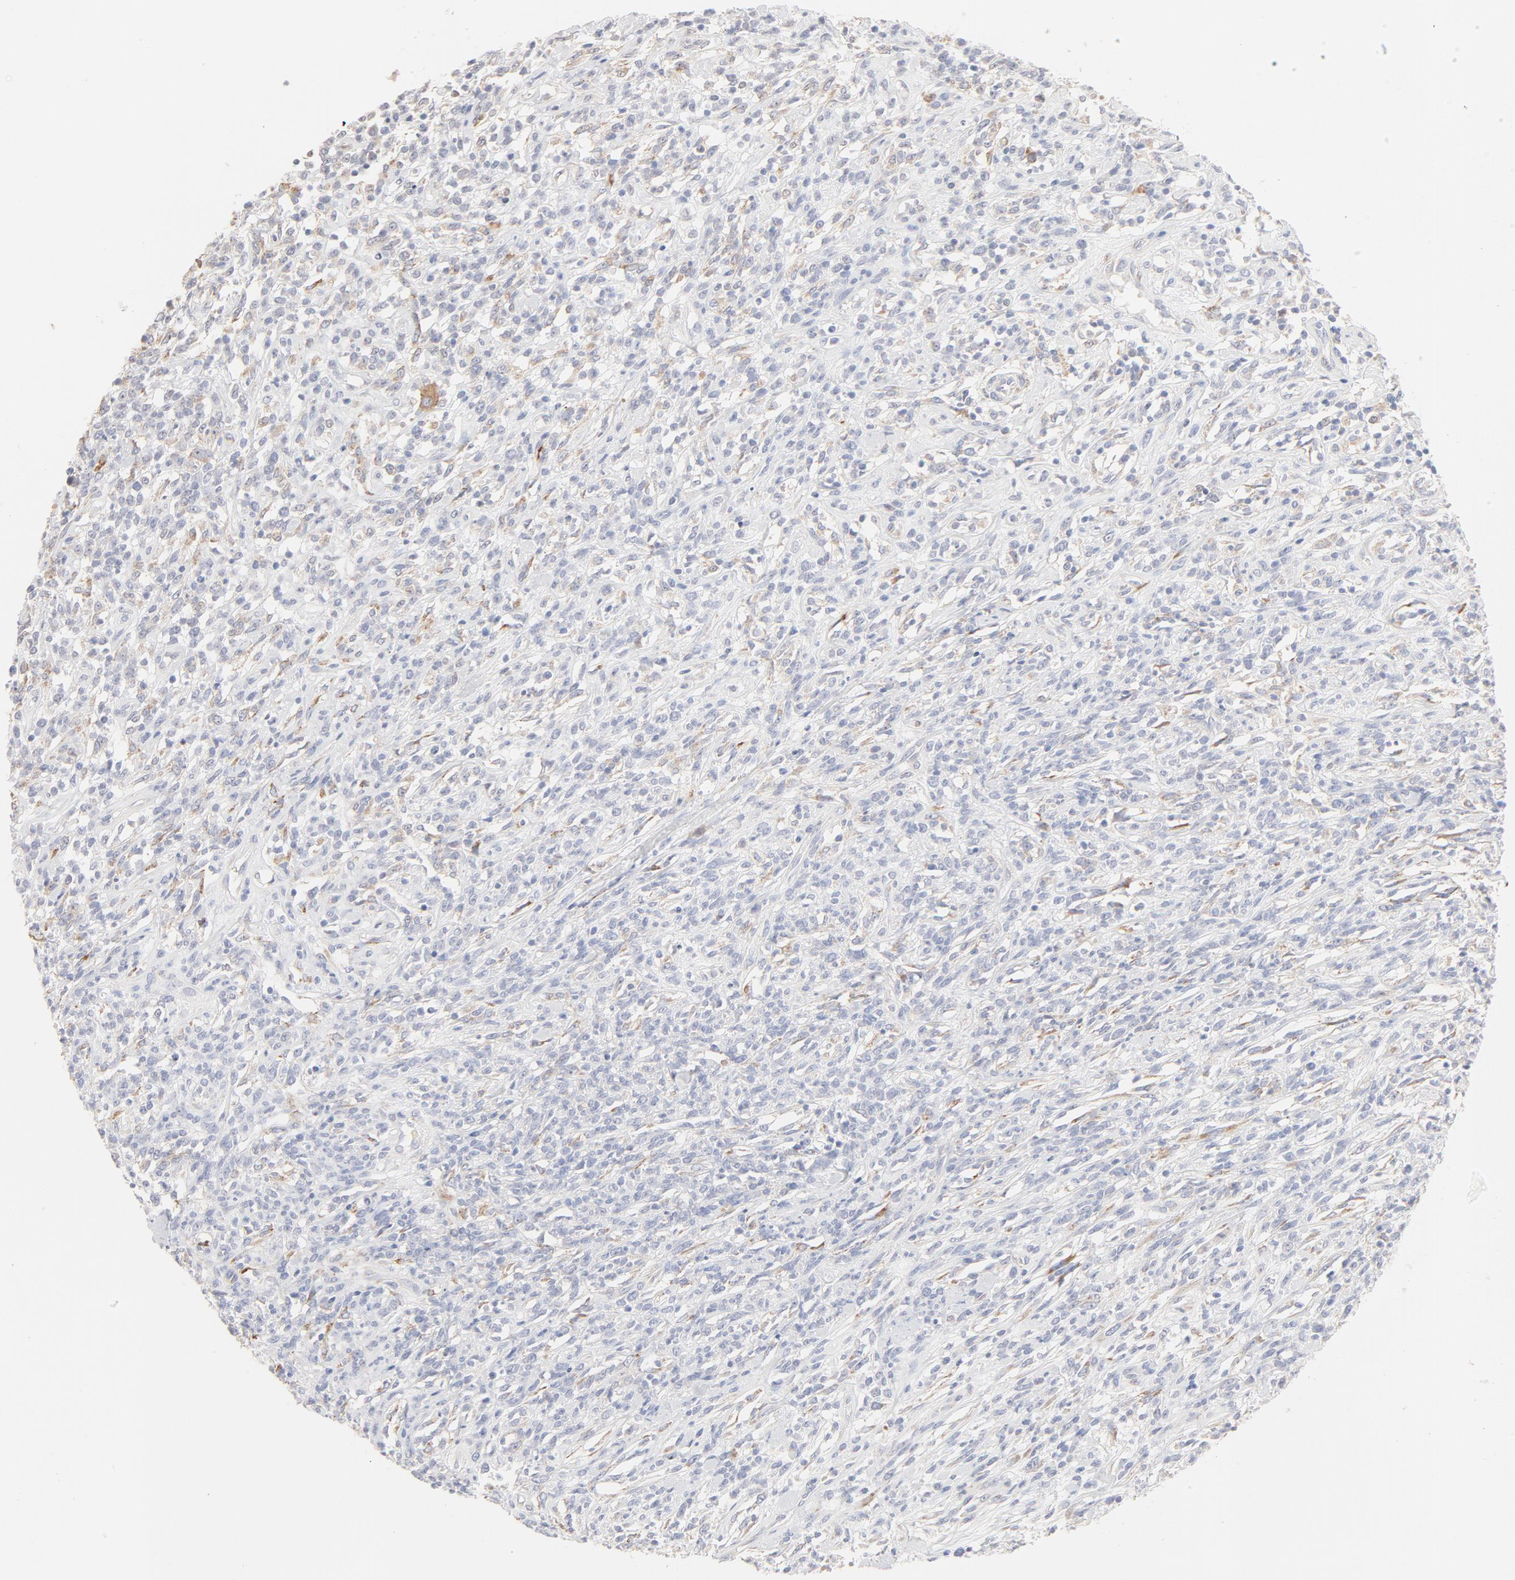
{"staining": {"intensity": "negative", "quantity": "none", "location": "none"}, "tissue": "lymphoma", "cell_type": "Tumor cells", "image_type": "cancer", "snomed": [{"axis": "morphology", "description": "Malignant lymphoma, non-Hodgkin's type, High grade"}, {"axis": "topography", "description": "Lymph node"}], "caption": "Human lymphoma stained for a protein using immunohistochemistry (IHC) exhibits no expression in tumor cells.", "gene": "CTSH", "patient": {"sex": "female", "age": 73}}